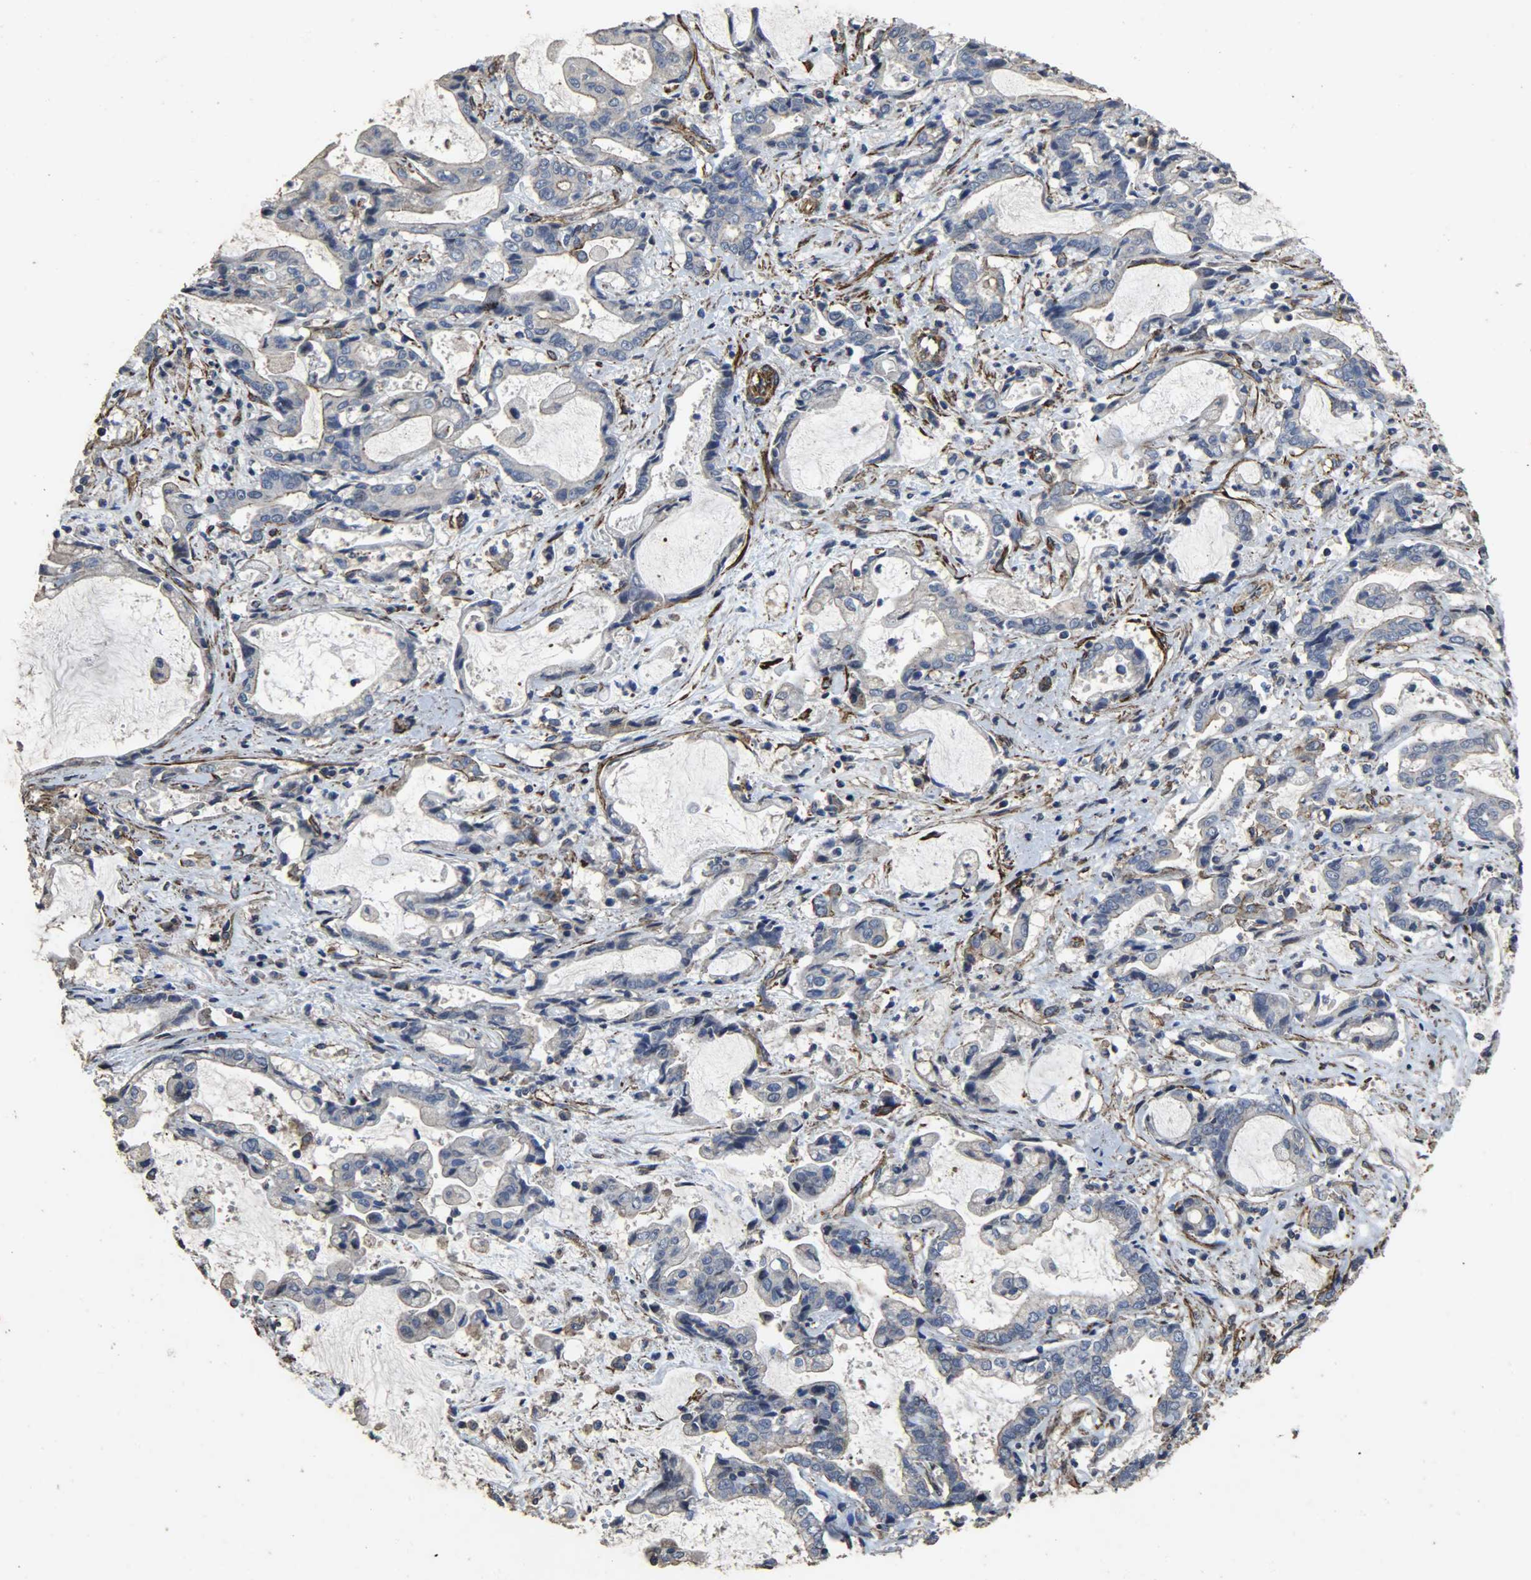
{"staining": {"intensity": "negative", "quantity": "none", "location": "none"}, "tissue": "liver cancer", "cell_type": "Tumor cells", "image_type": "cancer", "snomed": [{"axis": "morphology", "description": "Cholangiocarcinoma"}, {"axis": "topography", "description": "Liver"}], "caption": "DAB (3,3'-diaminobenzidine) immunohistochemical staining of human liver cancer (cholangiocarcinoma) displays no significant expression in tumor cells.", "gene": "TPM4", "patient": {"sex": "male", "age": 57}}